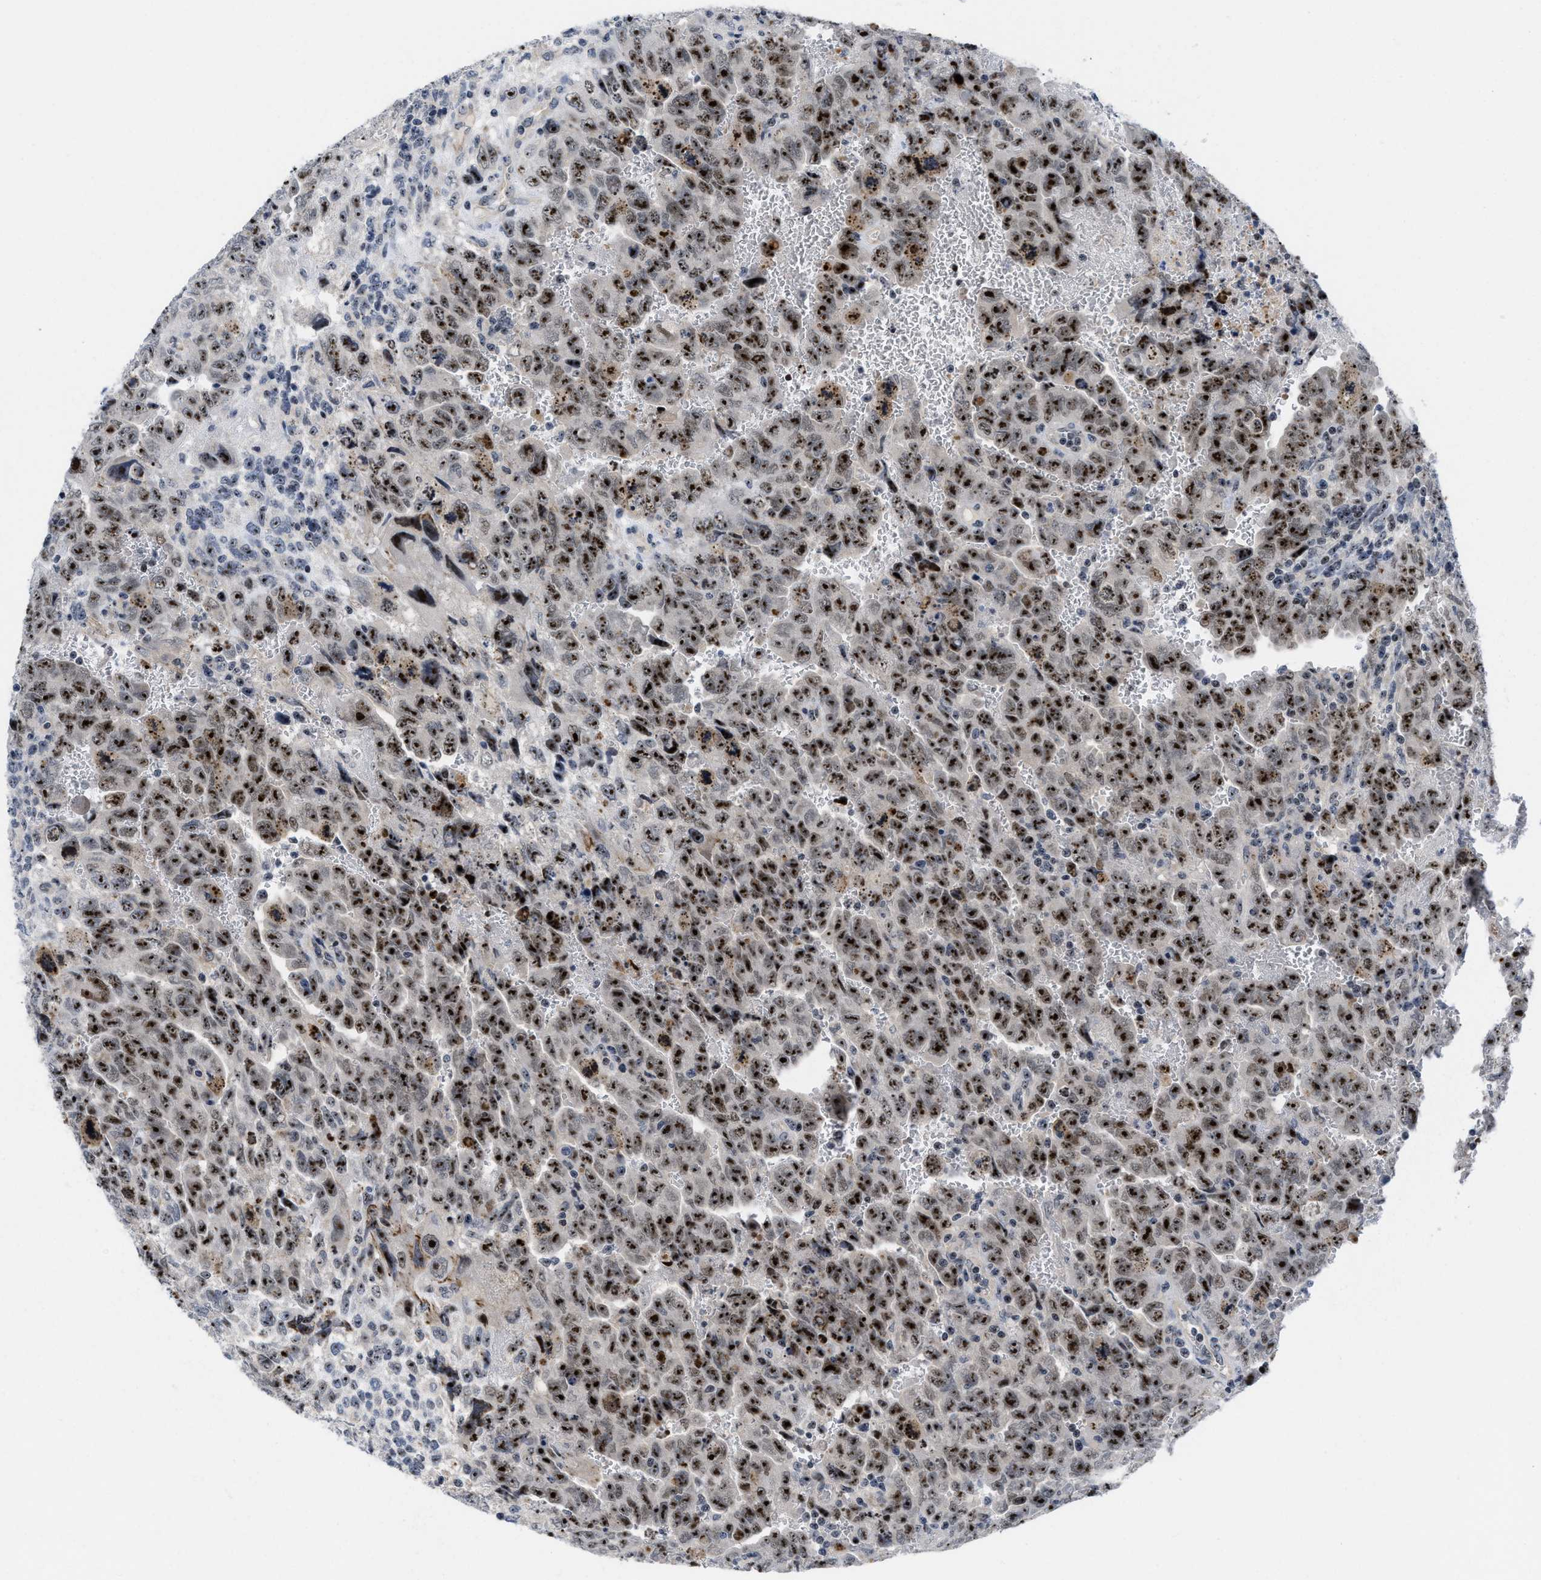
{"staining": {"intensity": "strong", "quantity": ">75%", "location": "nuclear"}, "tissue": "testis cancer", "cell_type": "Tumor cells", "image_type": "cancer", "snomed": [{"axis": "morphology", "description": "Carcinoma, Embryonal, NOS"}, {"axis": "topography", "description": "Testis"}], "caption": "Protein analysis of testis embryonal carcinoma tissue reveals strong nuclear positivity in approximately >75% of tumor cells.", "gene": "NOP58", "patient": {"sex": "male", "age": 28}}